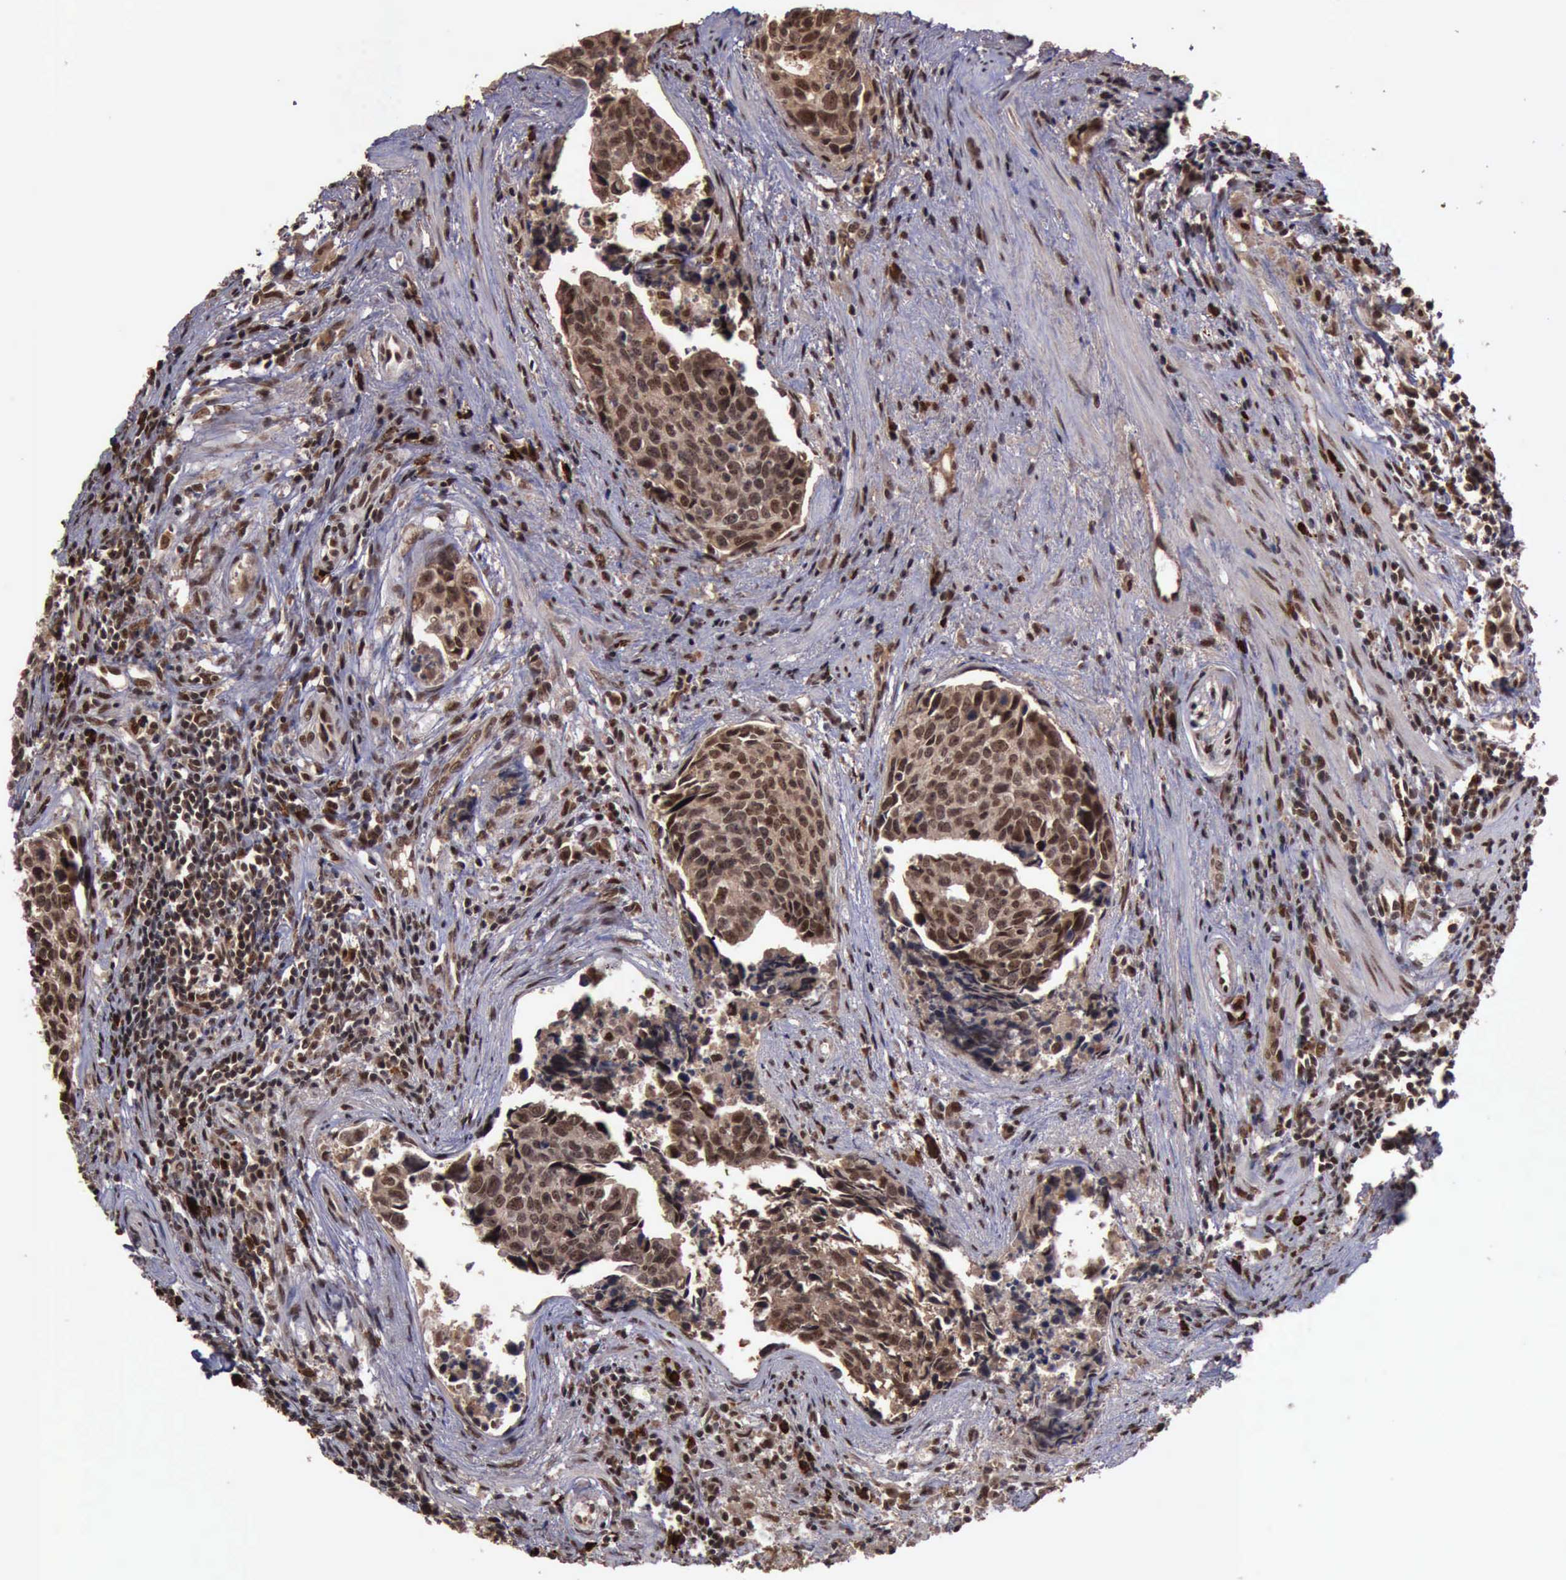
{"staining": {"intensity": "strong", "quantity": ">75%", "location": "cytoplasmic/membranous,nuclear"}, "tissue": "urothelial cancer", "cell_type": "Tumor cells", "image_type": "cancer", "snomed": [{"axis": "morphology", "description": "Urothelial carcinoma, High grade"}, {"axis": "topography", "description": "Urinary bladder"}], "caption": "The image shows a brown stain indicating the presence of a protein in the cytoplasmic/membranous and nuclear of tumor cells in high-grade urothelial carcinoma.", "gene": "TRMT2A", "patient": {"sex": "male", "age": 81}}